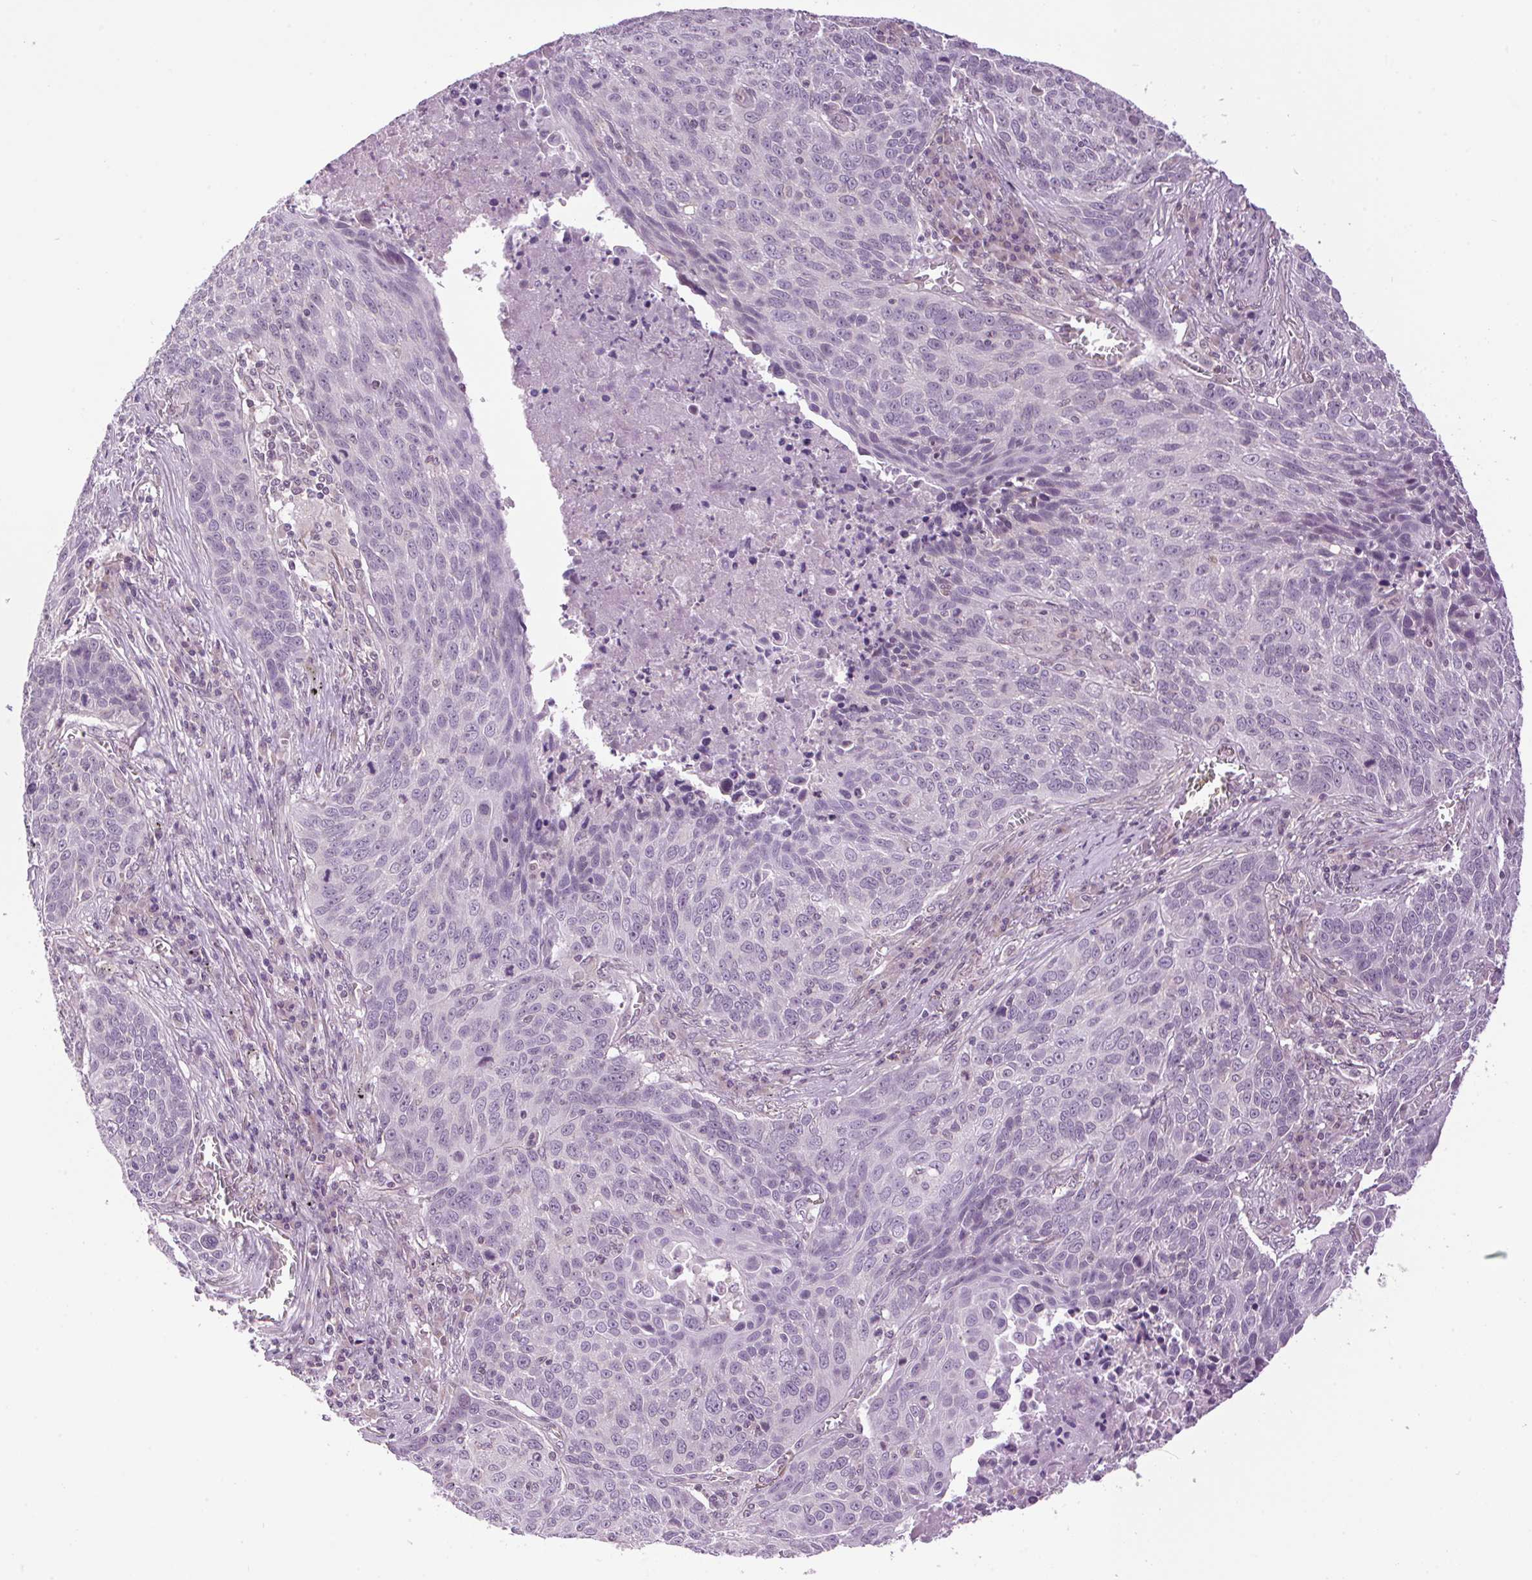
{"staining": {"intensity": "negative", "quantity": "none", "location": "none"}, "tissue": "lung cancer", "cell_type": "Tumor cells", "image_type": "cancer", "snomed": [{"axis": "morphology", "description": "Squamous cell carcinoma, NOS"}, {"axis": "topography", "description": "Lung"}], "caption": "This is an immunohistochemistry photomicrograph of lung cancer (squamous cell carcinoma). There is no expression in tumor cells.", "gene": "SMIM13", "patient": {"sex": "male", "age": 78}}